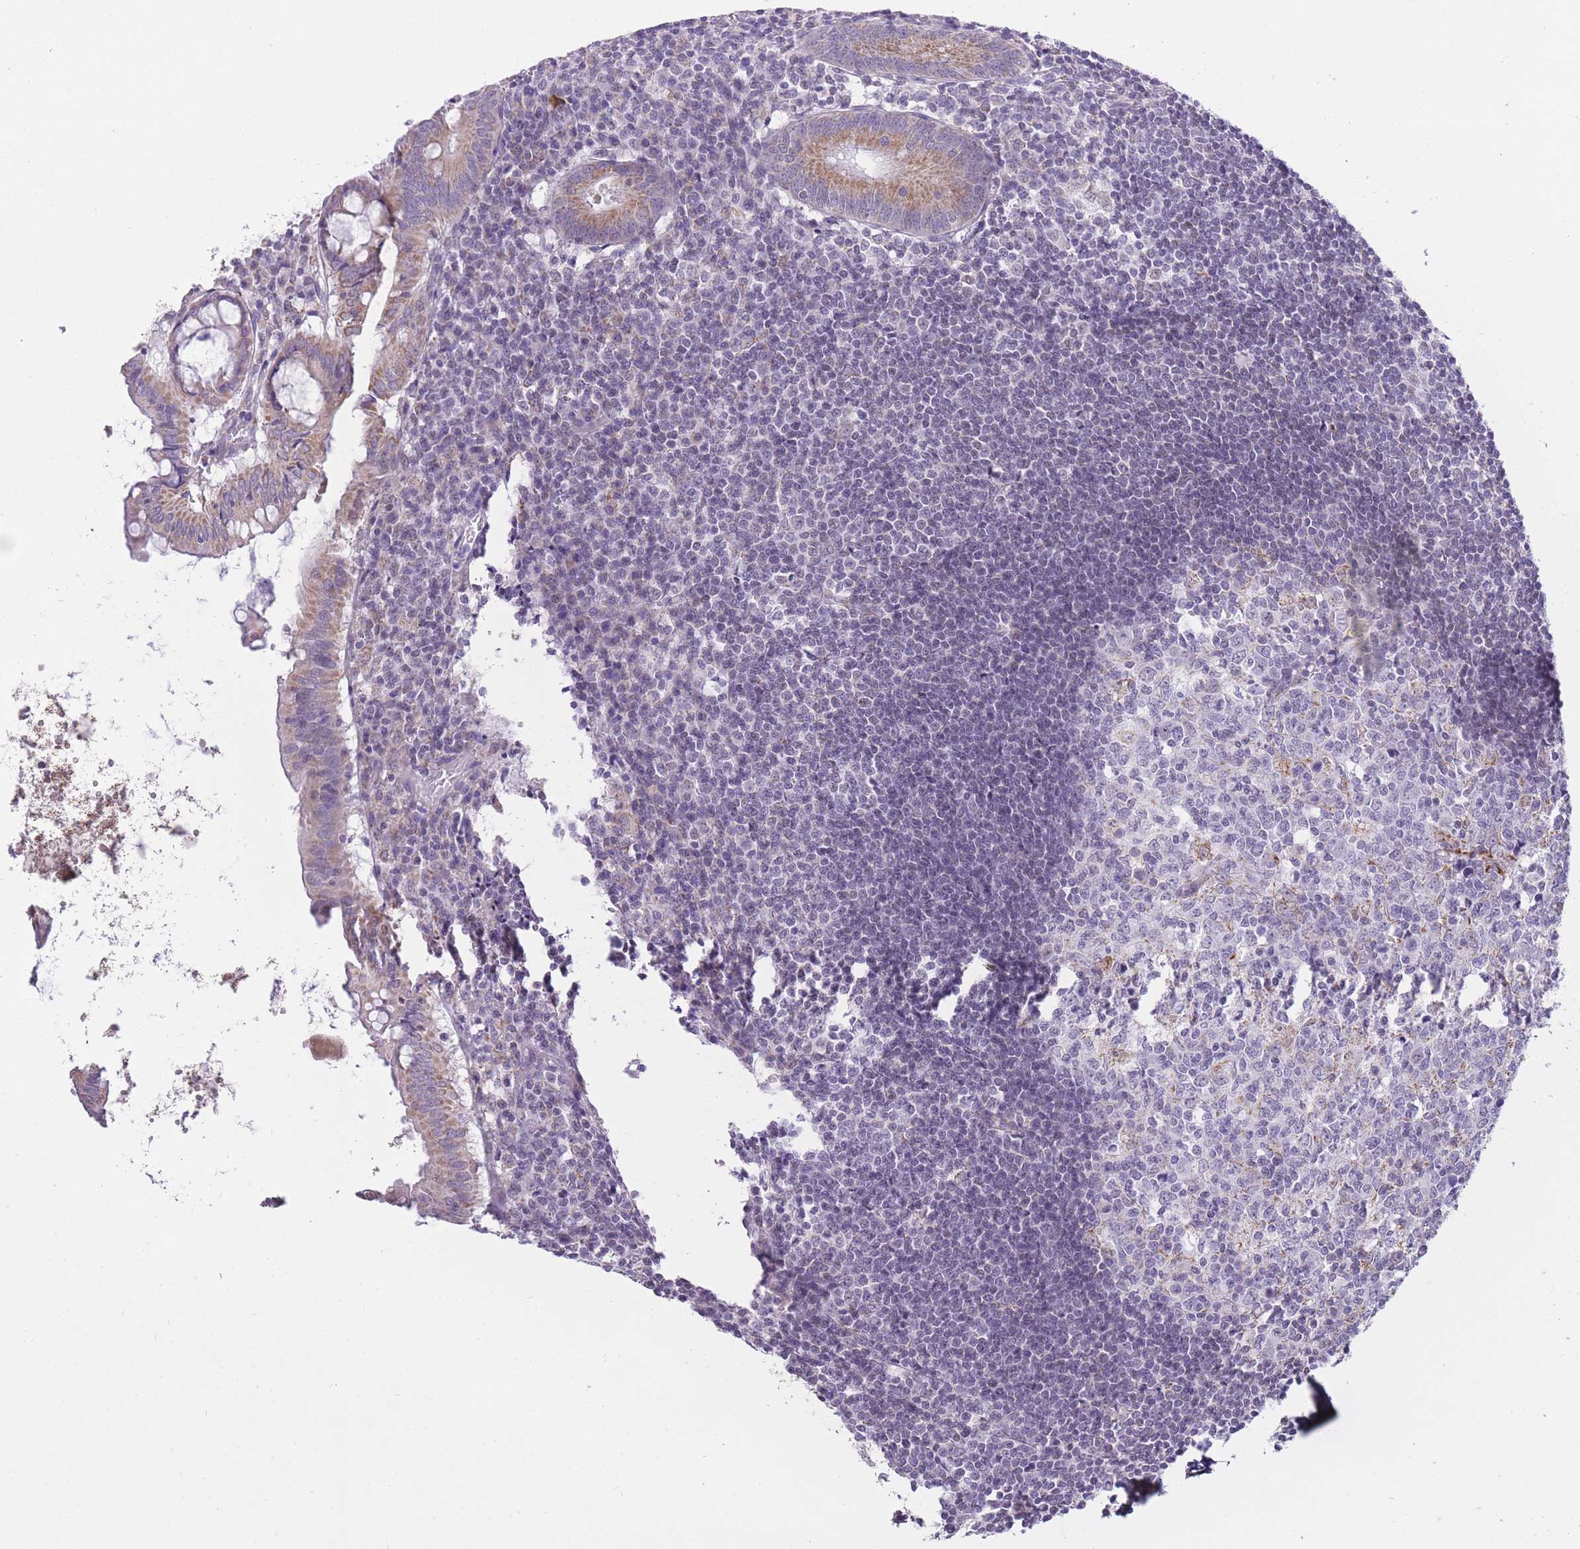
{"staining": {"intensity": "moderate", "quantity": ">75%", "location": "cytoplasmic/membranous"}, "tissue": "appendix", "cell_type": "Glandular cells", "image_type": "normal", "snomed": [{"axis": "morphology", "description": "Normal tissue, NOS"}, {"axis": "topography", "description": "Appendix"}], "caption": "Appendix stained for a protein (brown) demonstrates moderate cytoplasmic/membranous positive staining in about >75% of glandular cells.", "gene": "ZBTB24", "patient": {"sex": "female", "age": 54}}